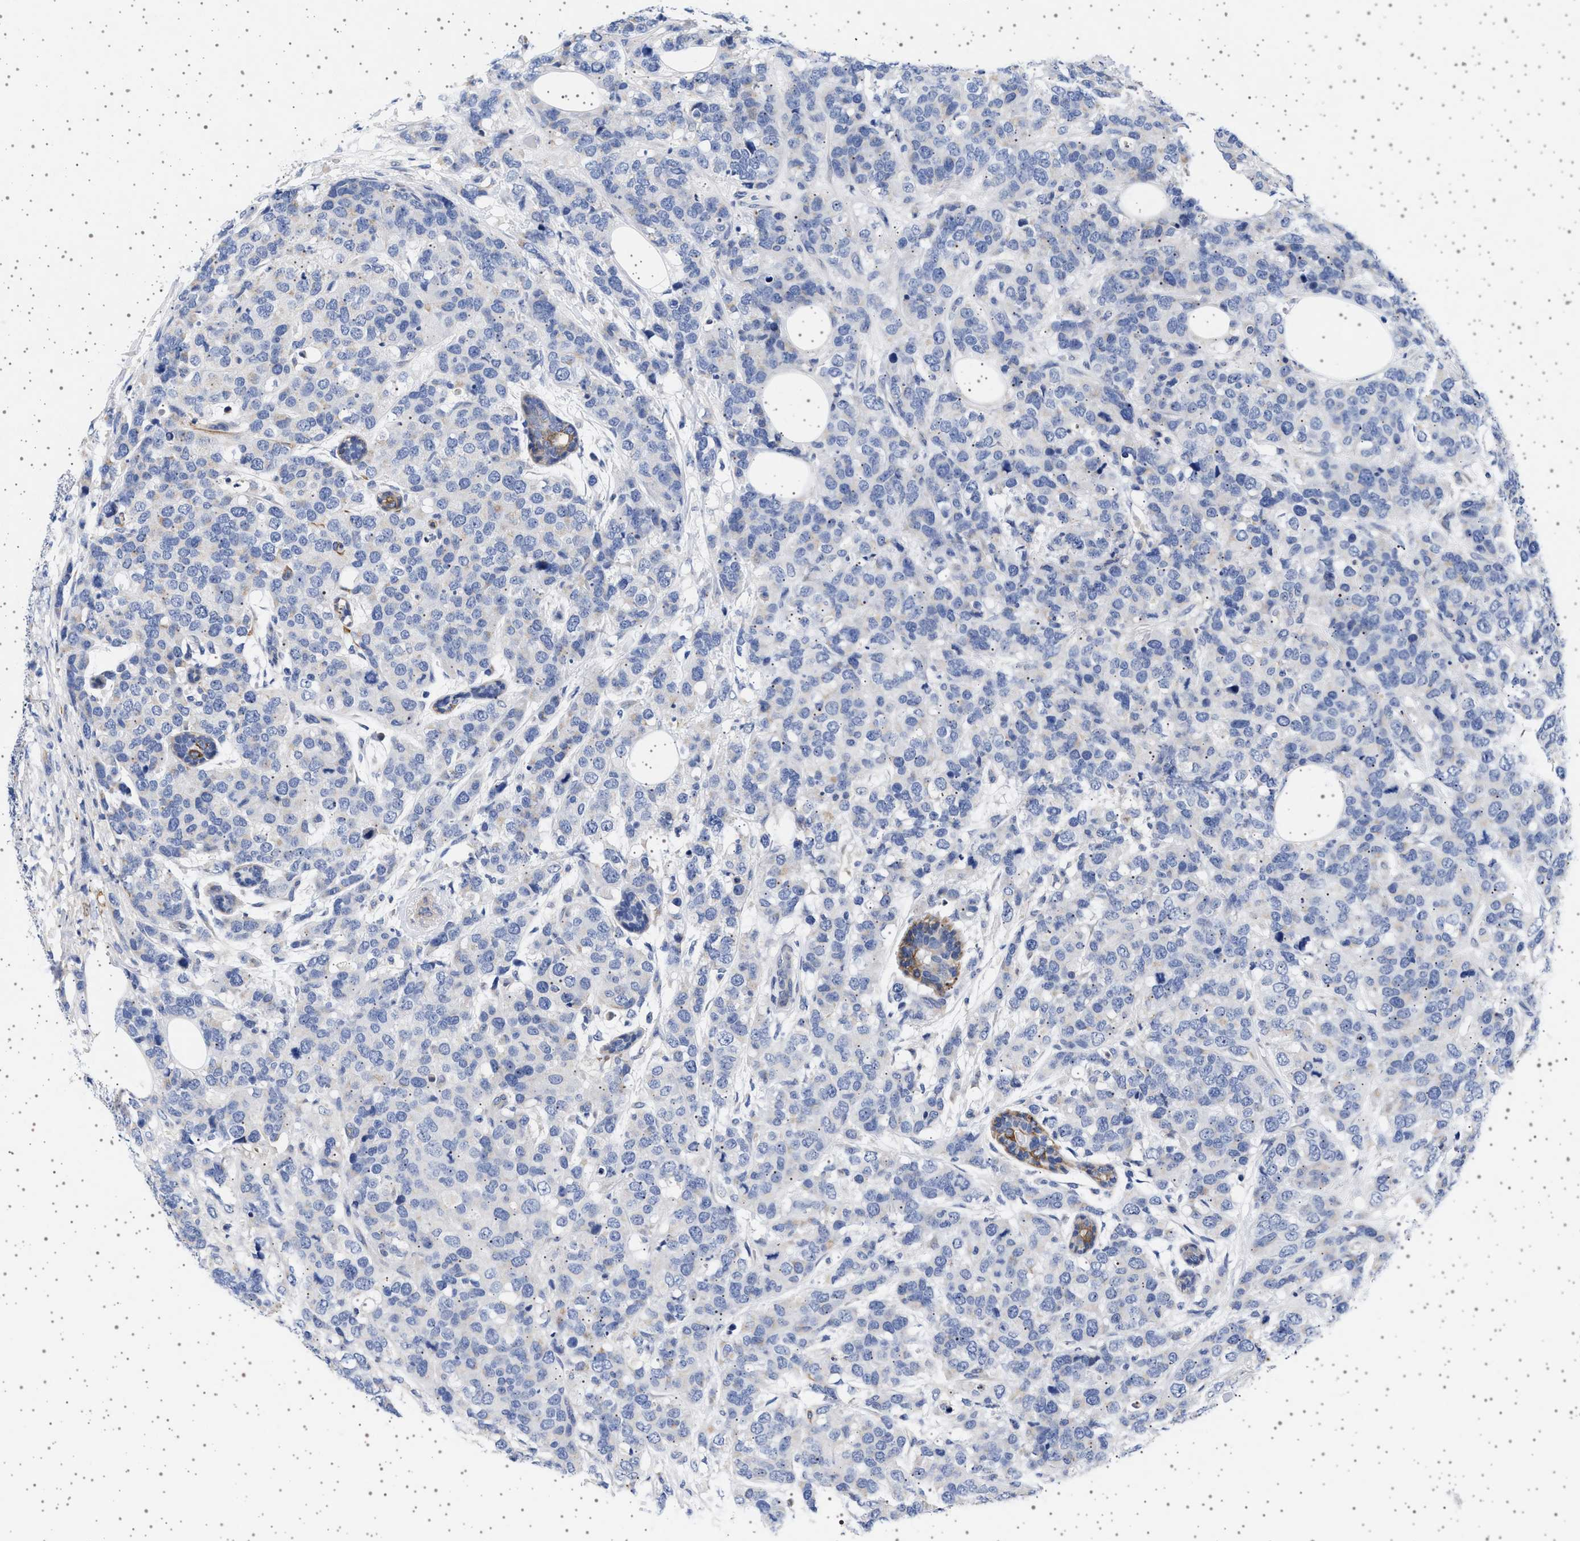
{"staining": {"intensity": "negative", "quantity": "none", "location": "none"}, "tissue": "breast cancer", "cell_type": "Tumor cells", "image_type": "cancer", "snomed": [{"axis": "morphology", "description": "Lobular carcinoma"}, {"axis": "topography", "description": "Breast"}], "caption": "The histopathology image shows no significant expression in tumor cells of breast cancer.", "gene": "TRMT10B", "patient": {"sex": "female", "age": 59}}